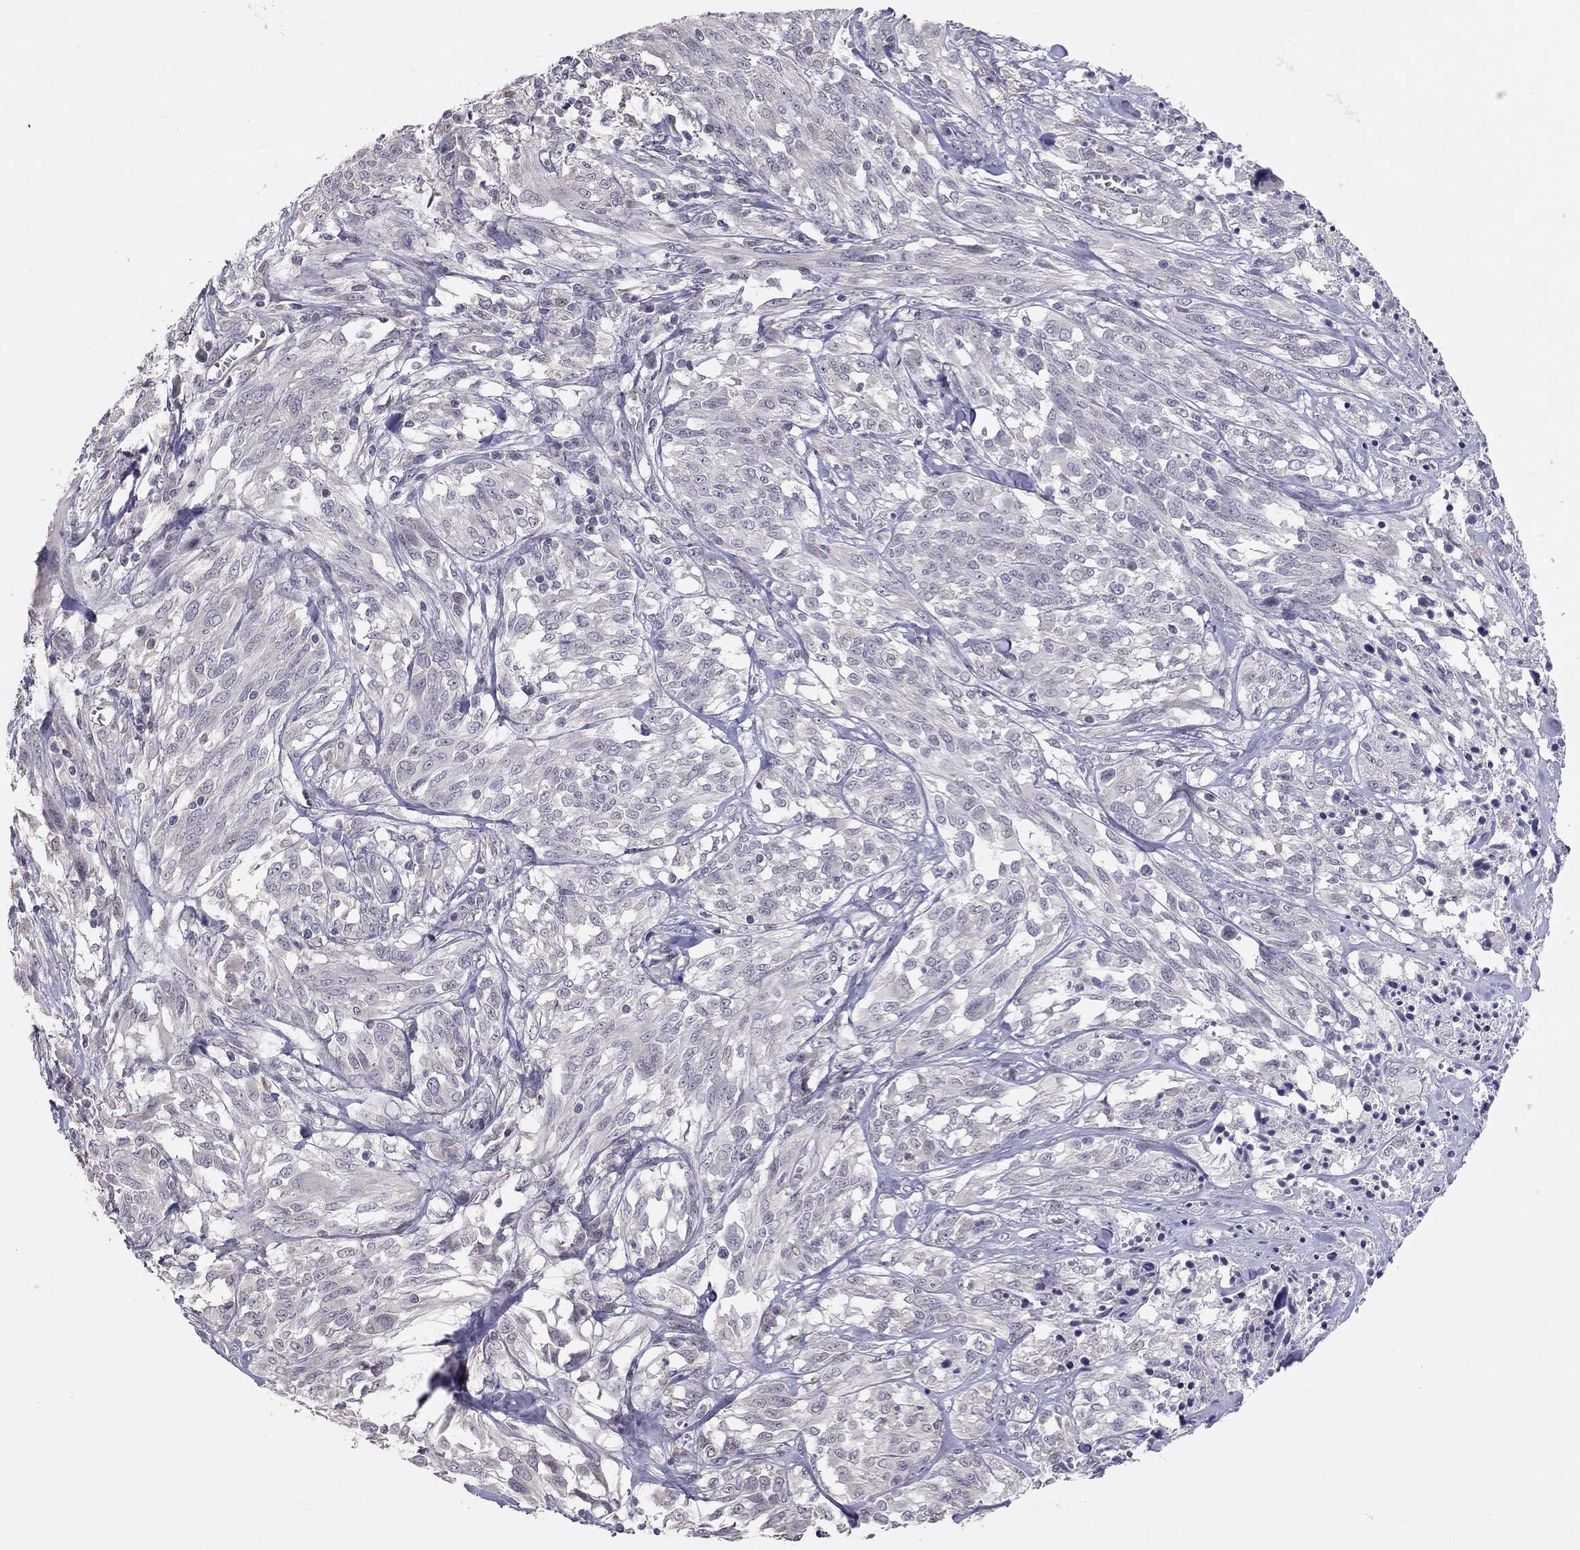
{"staining": {"intensity": "negative", "quantity": "none", "location": "none"}, "tissue": "melanoma", "cell_type": "Tumor cells", "image_type": "cancer", "snomed": [{"axis": "morphology", "description": "Malignant melanoma, NOS"}, {"axis": "topography", "description": "Skin"}], "caption": "An image of human melanoma is negative for staining in tumor cells.", "gene": "HSF2BP", "patient": {"sex": "female", "age": 91}}